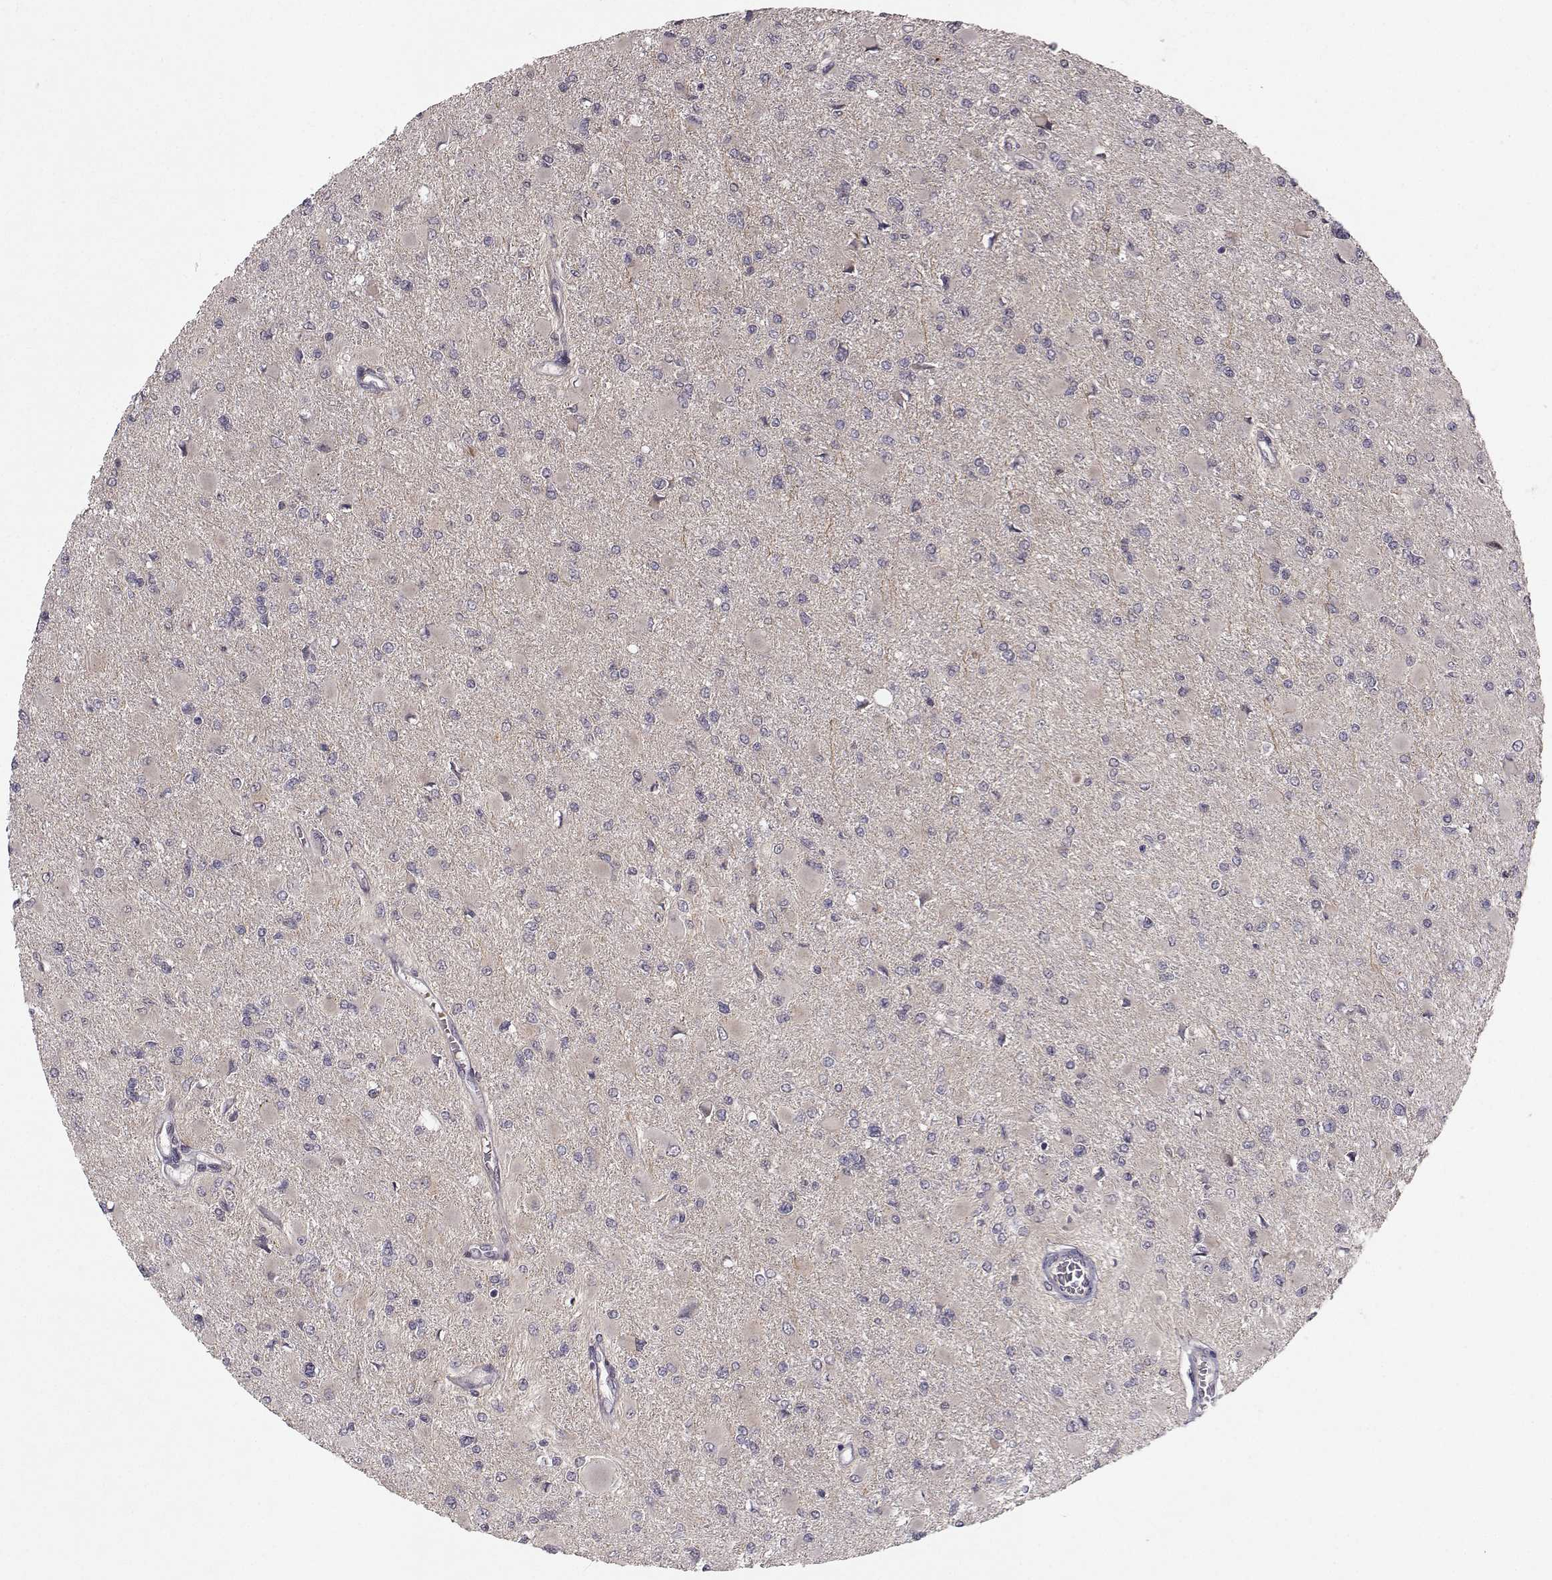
{"staining": {"intensity": "negative", "quantity": "none", "location": "none"}, "tissue": "glioma", "cell_type": "Tumor cells", "image_type": "cancer", "snomed": [{"axis": "morphology", "description": "Glioma, malignant, High grade"}, {"axis": "topography", "description": "Cerebral cortex"}], "caption": "An immunohistochemistry image of glioma is shown. There is no staining in tumor cells of glioma.", "gene": "APC", "patient": {"sex": "female", "age": 36}}